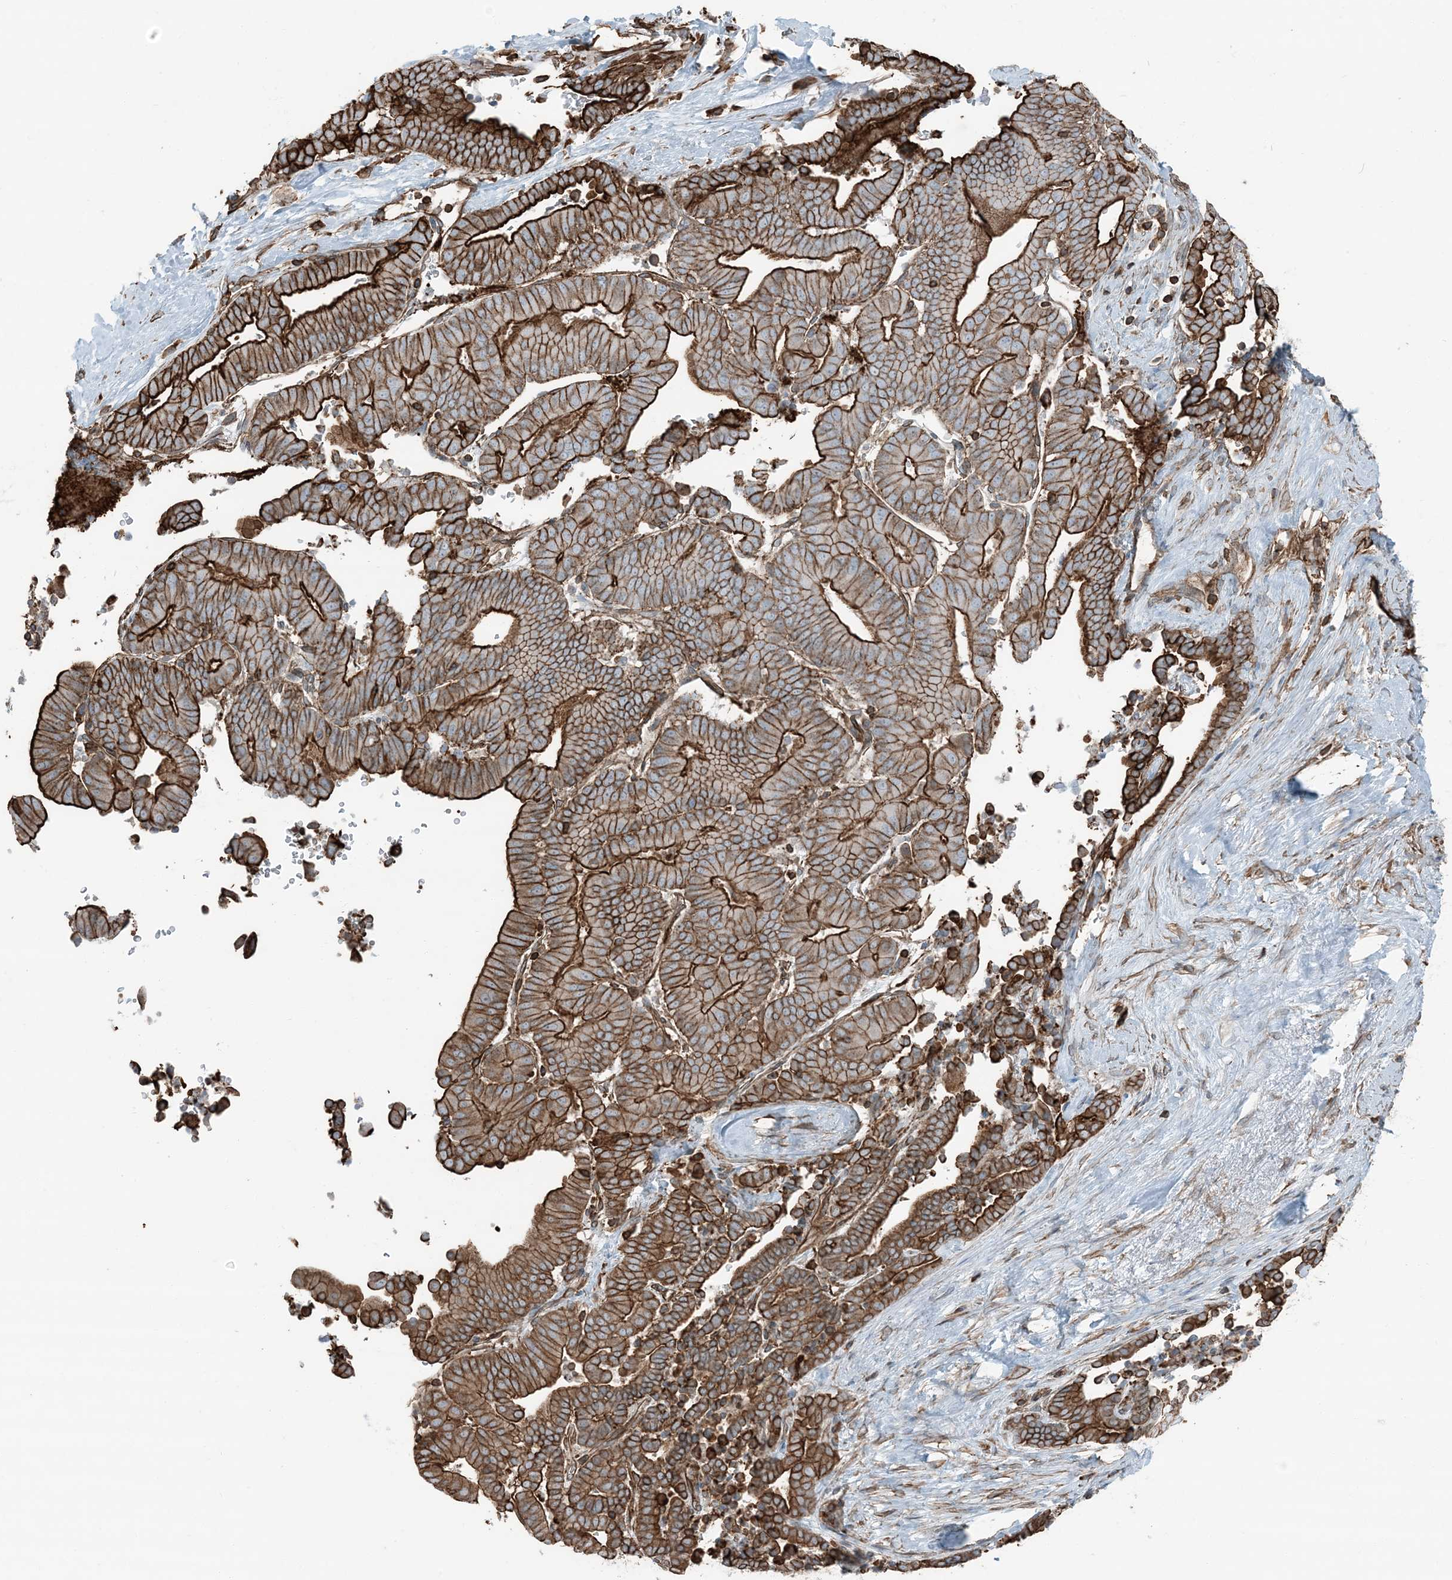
{"staining": {"intensity": "strong", "quantity": ">75%", "location": "cytoplasmic/membranous"}, "tissue": "liver cancer", "cell_type": "Tumor cells", "image_type": "cancer", "snomed": [{"axis": "morphology", "description": "Cholangiocarcinoma"}, {"axis": "topography", "description": "Liver"}], "caption": "There is high levels of strong cytoplasmic/membranous expression in tumor cells of liver cancer (cholangiocarcinoma), as demonstrated by immunohistochemical staining (brown color).", "gene": "APOBEC3C", "patient": {"sex": "female", "age": 75}}